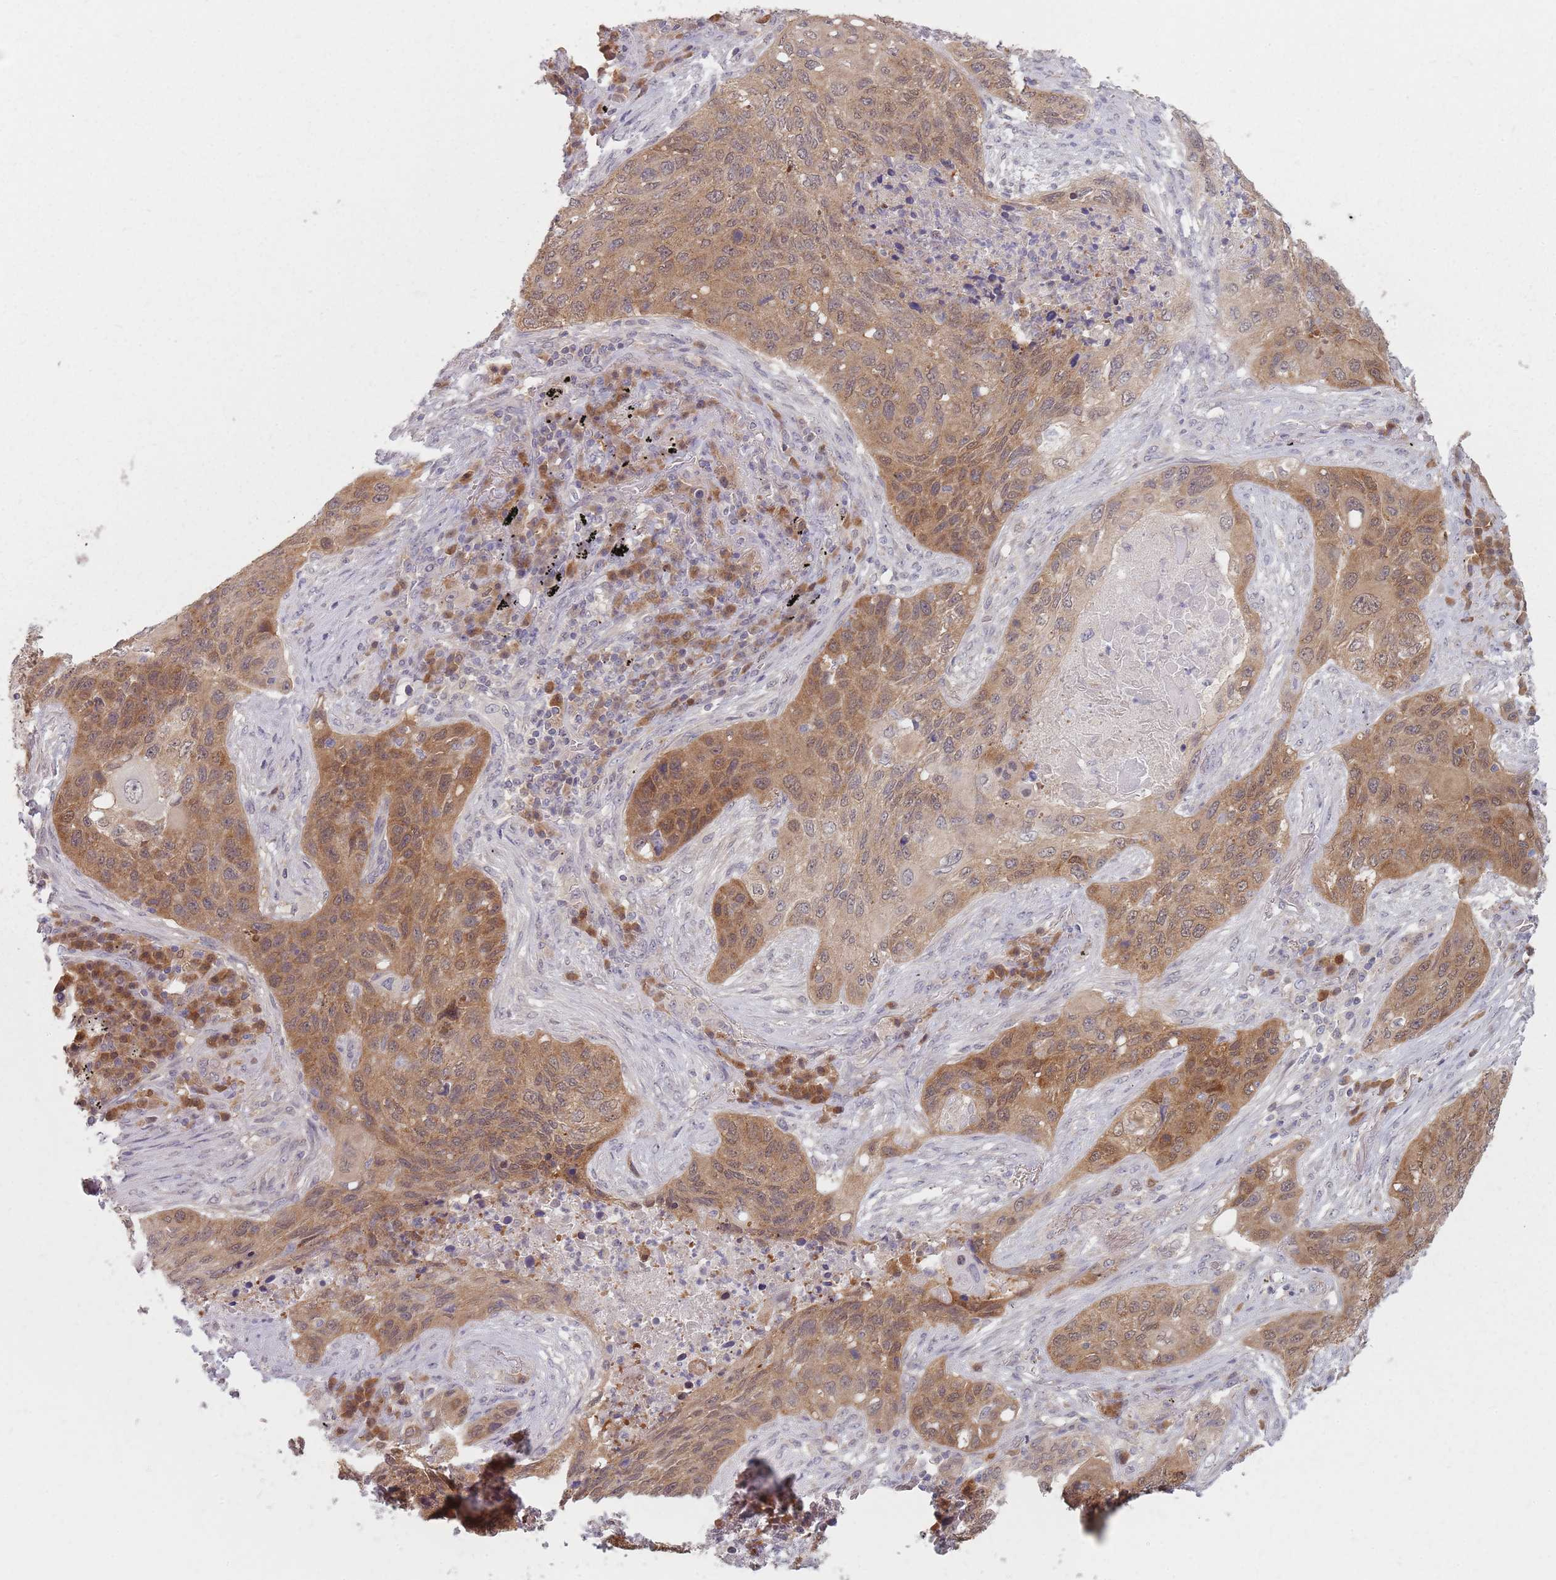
{"staining": {"intensity": "moderate", "quantity": ">75%", "location": "cytoplasmic/membranous"}, "tissue": "lung cancer", "cell_type": "Tumor cells", "image_type": "cancer", "snomed": [{"axis": "morphology", "description": "Squamous cell carcinoma, NOS"}, {"axis": "topography", "description": "Lung"}], "caption": "Lung cancer tissue demonstrates moderate cytoplasmic/membranous positivity in approximately >75% of tumor cells Ihc stains the protein in brown and the nuclei are stained blue.", "gene": "NAXE", "patient": {"sex": "female", "age": 63}}